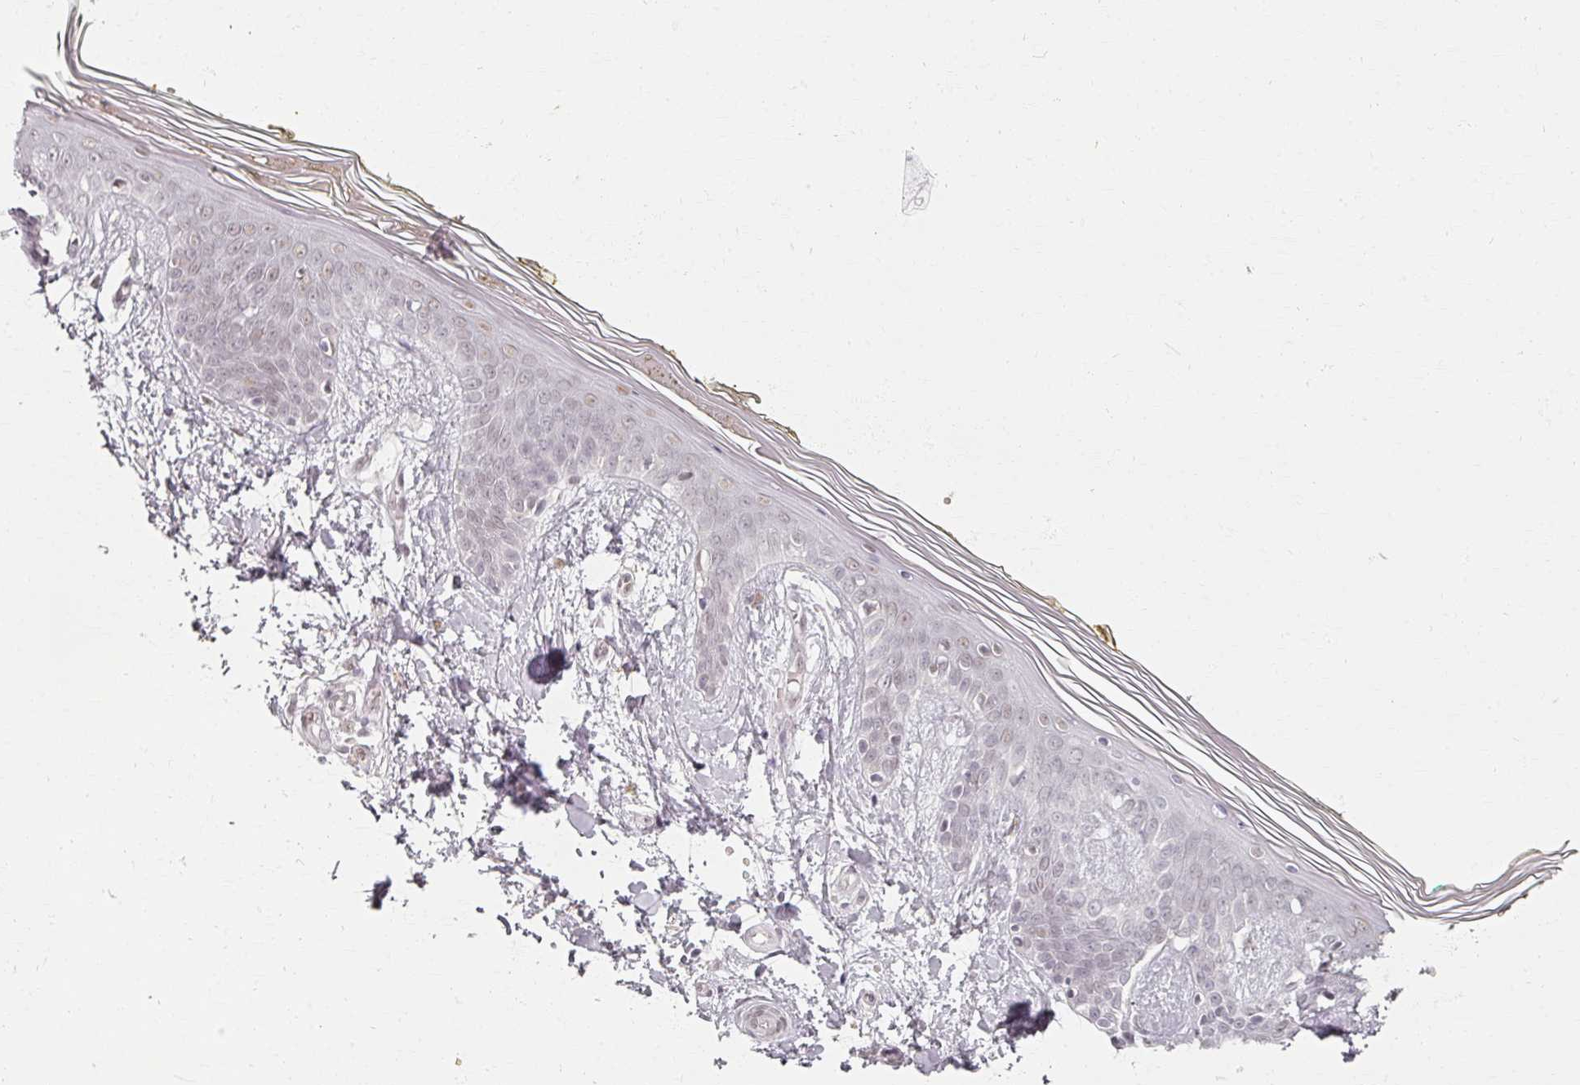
{"staining": {"intensity": "negative", "quantity": "none", "location": "none"}, "tissue": "skin", "cell_type": "Fibroblasts", "image_type": "normal", "snomed": [{"axis": "morphology", "description": "Normal tissue, NOS"}, {"axis": "topography", "description": "Skin"}], "caption": "Immunohistochemistry image of unremarkable human skin stained for a protein (brown), which exhibits no expression in fibroblasts. (Brightfield microscopy of DAB immunohistochemistry at high magnification).", "gene": "RIPOR3", "patient": {"sex": "female", "age": 34}}